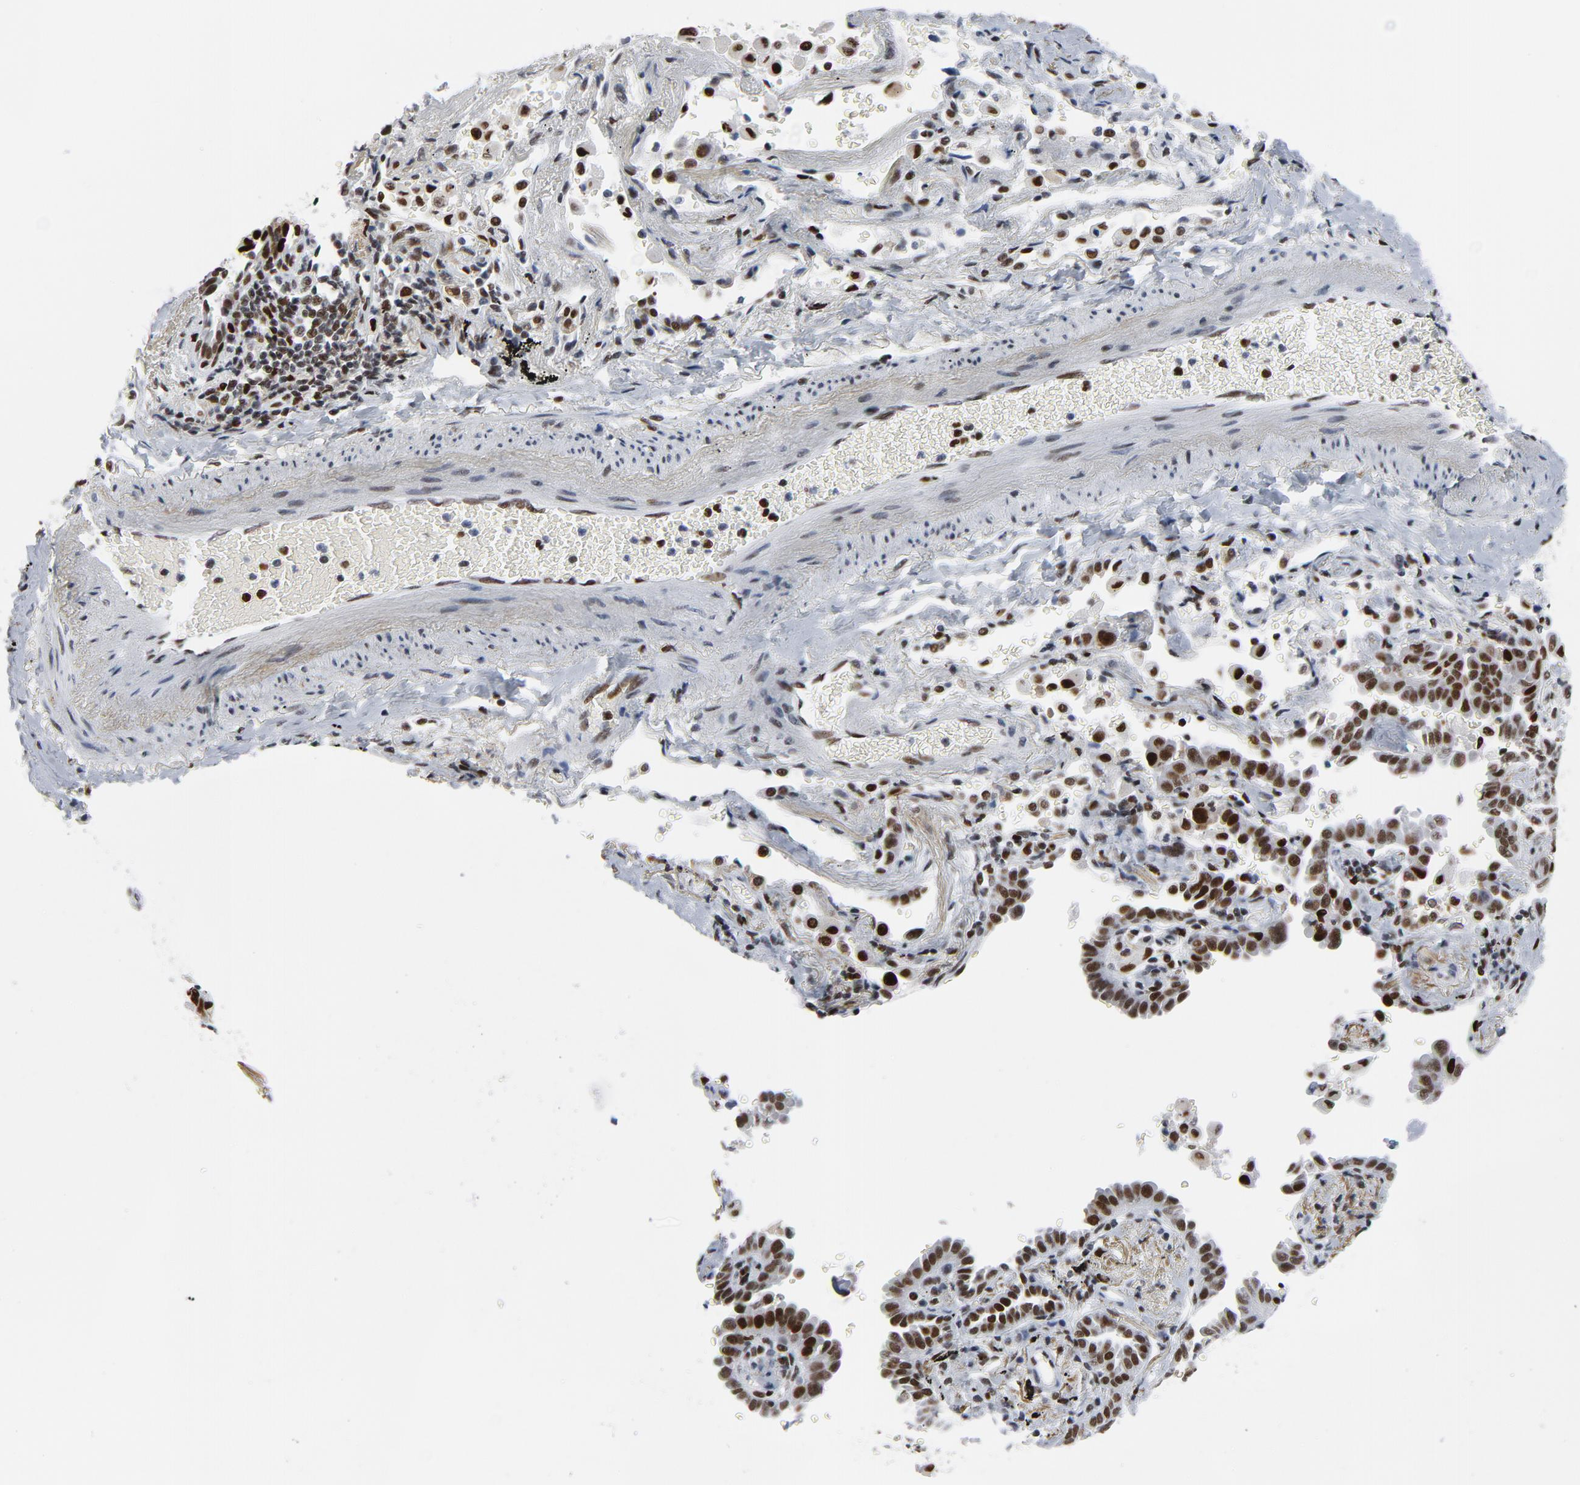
{"staining": {"intensity": "strong", "quantity": ">75%", "location": "nuclear"}, "tissue": "lung cancer", "cell_type": "Tumor cells", "image_type": "cancer", "snomed": [{"axis": "morphology", "description": "Adenocarcinoma, NOS"}, {"axis": "topography", "description": "Lung"}], "caption": "Tumor cells reveal high levels of strong nuclear staining in approximately >75% of cells in adenocarcinoma (lung).", "gene": "POLD1", "patient": {"sex": "female", "age": 64}}